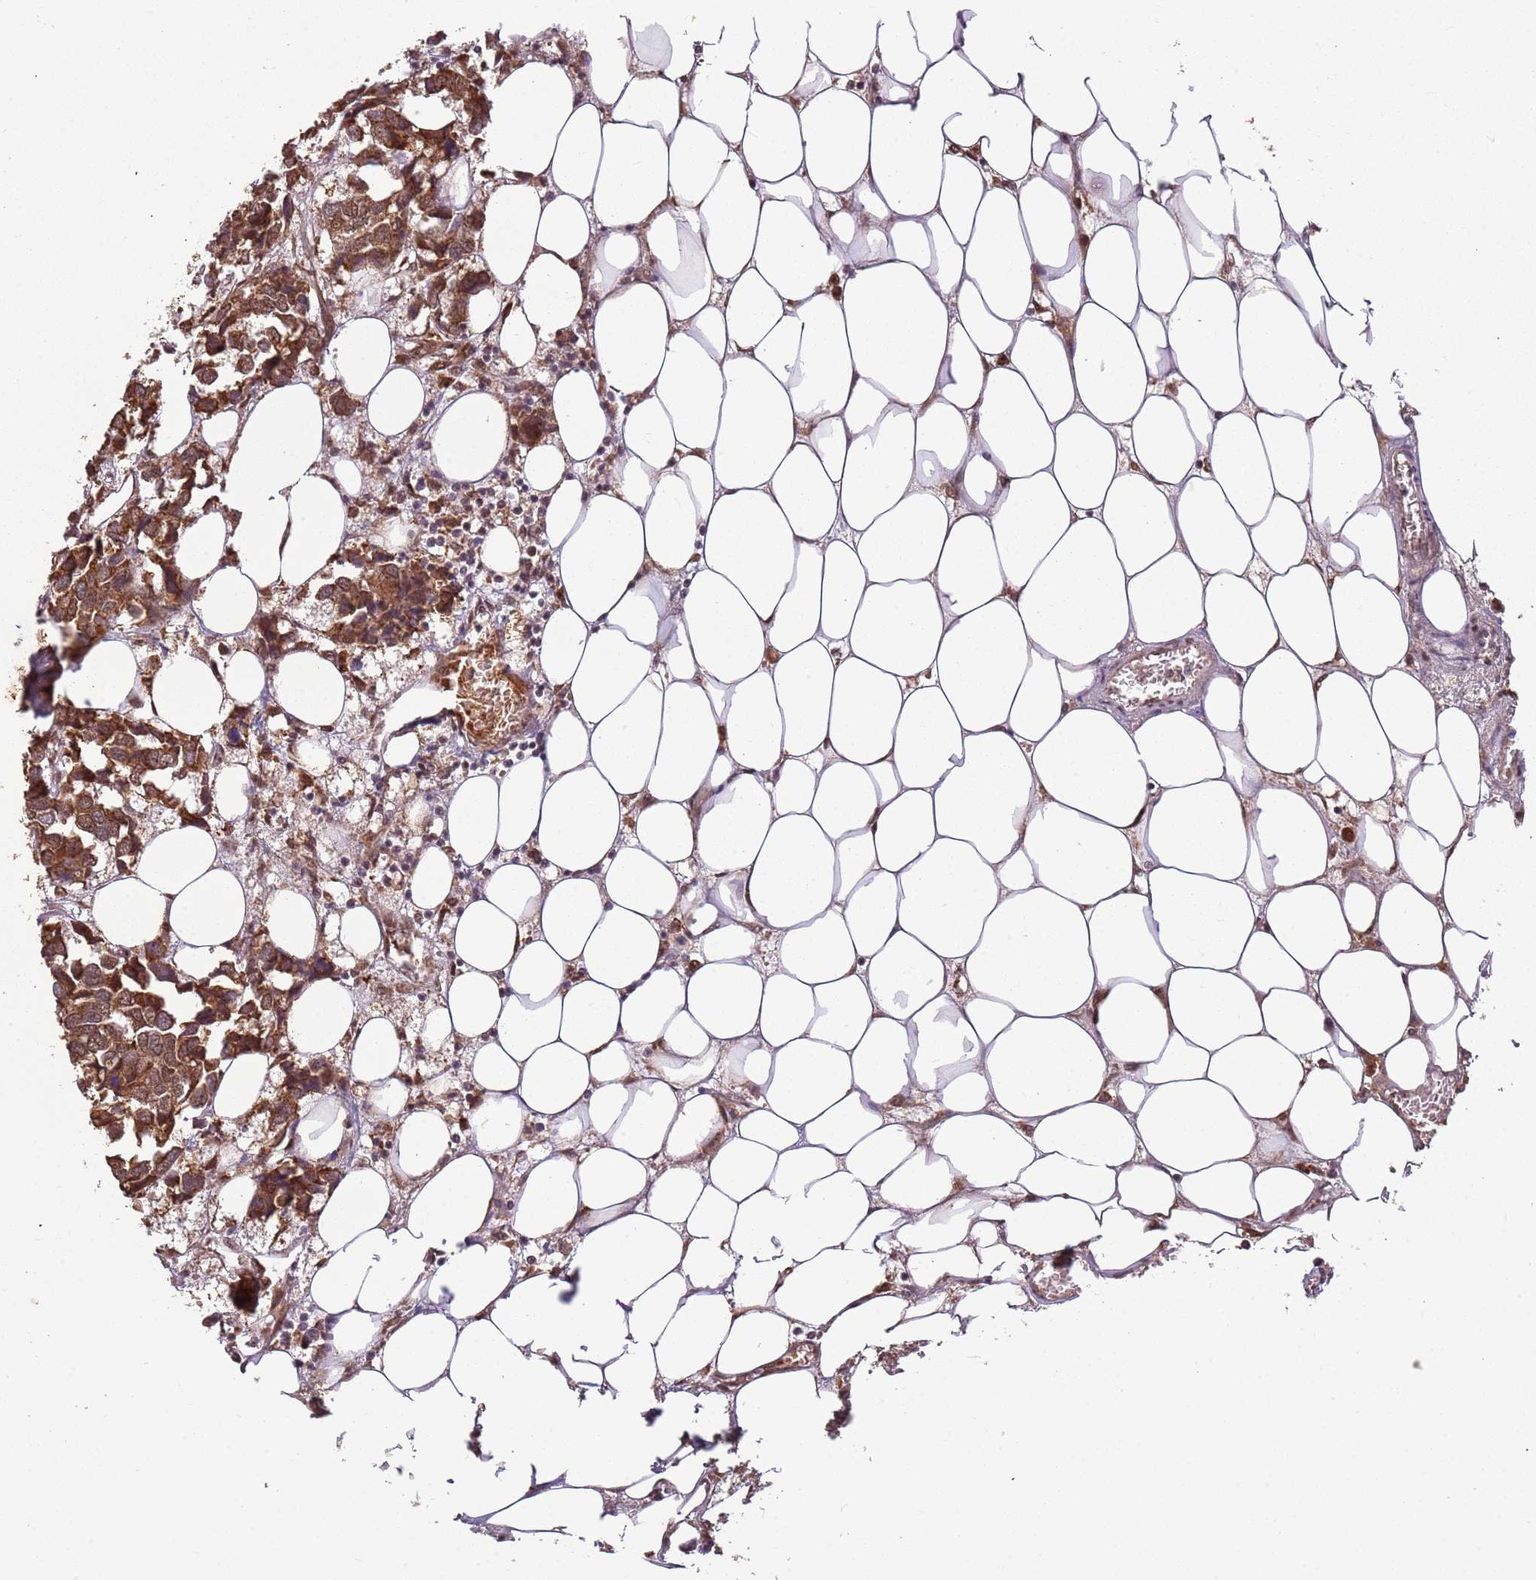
{"staining": {"intensity": "moderate", "quantity": ">75%", "location": "cytoplasmic/membranous,nuclear"}, "tissue": "breast cancer", "cell_type": "Tumor cells", "image_type": "cancer", "snomed": [{"axis": "morphology", "description": "Duct carcinoma"}, {"axis": "topography", "description": "Breast"}], "caption": "Protein expression analysis of breast cancer exhibits moderate cytoplasmic/membranous and nuclear expression in about >75% of tumor cells.", "gene": "POLR3H", "patient": {"sex": "female", "age": 83}}